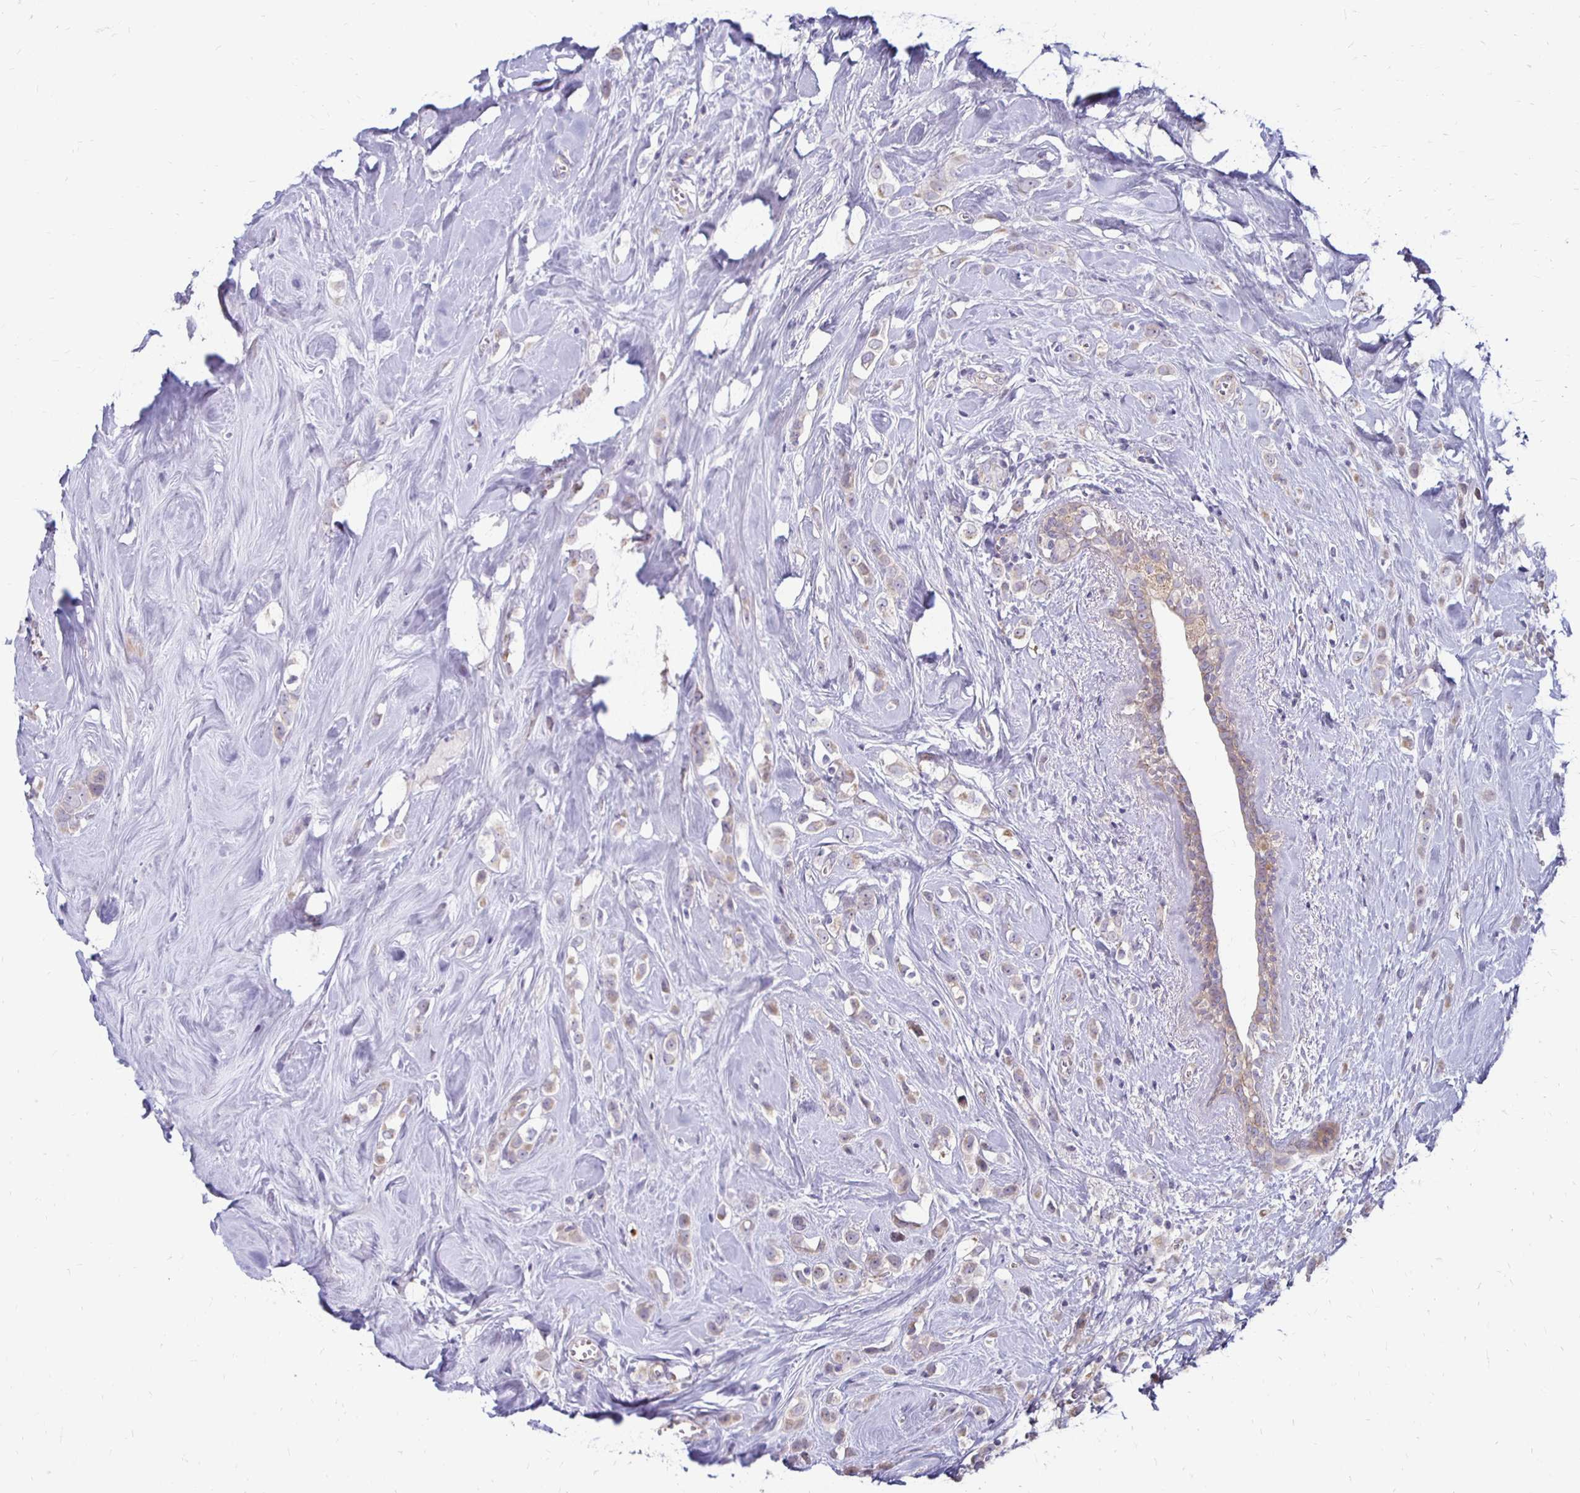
{"staining": {"intensity": "negative", "quantity": "none", "location": "none"}, "tissue": "breast cancer", "cell_type": "Tumor cells", "image_type": "cancer", "snomed": [{"axis": "morphology", "description": "Duct carcinoma"}, {"axis": "topography", "description": "Breast"}], "caption": "This histopathology image is of breast intraductal carcinoma stained with IHC to label a protein in brown with the nuclei are counter-stained blue. There is no expression in tumor cells.", "gene": "KATNBL1", "patient": {"sex": "female", "age": 80}}